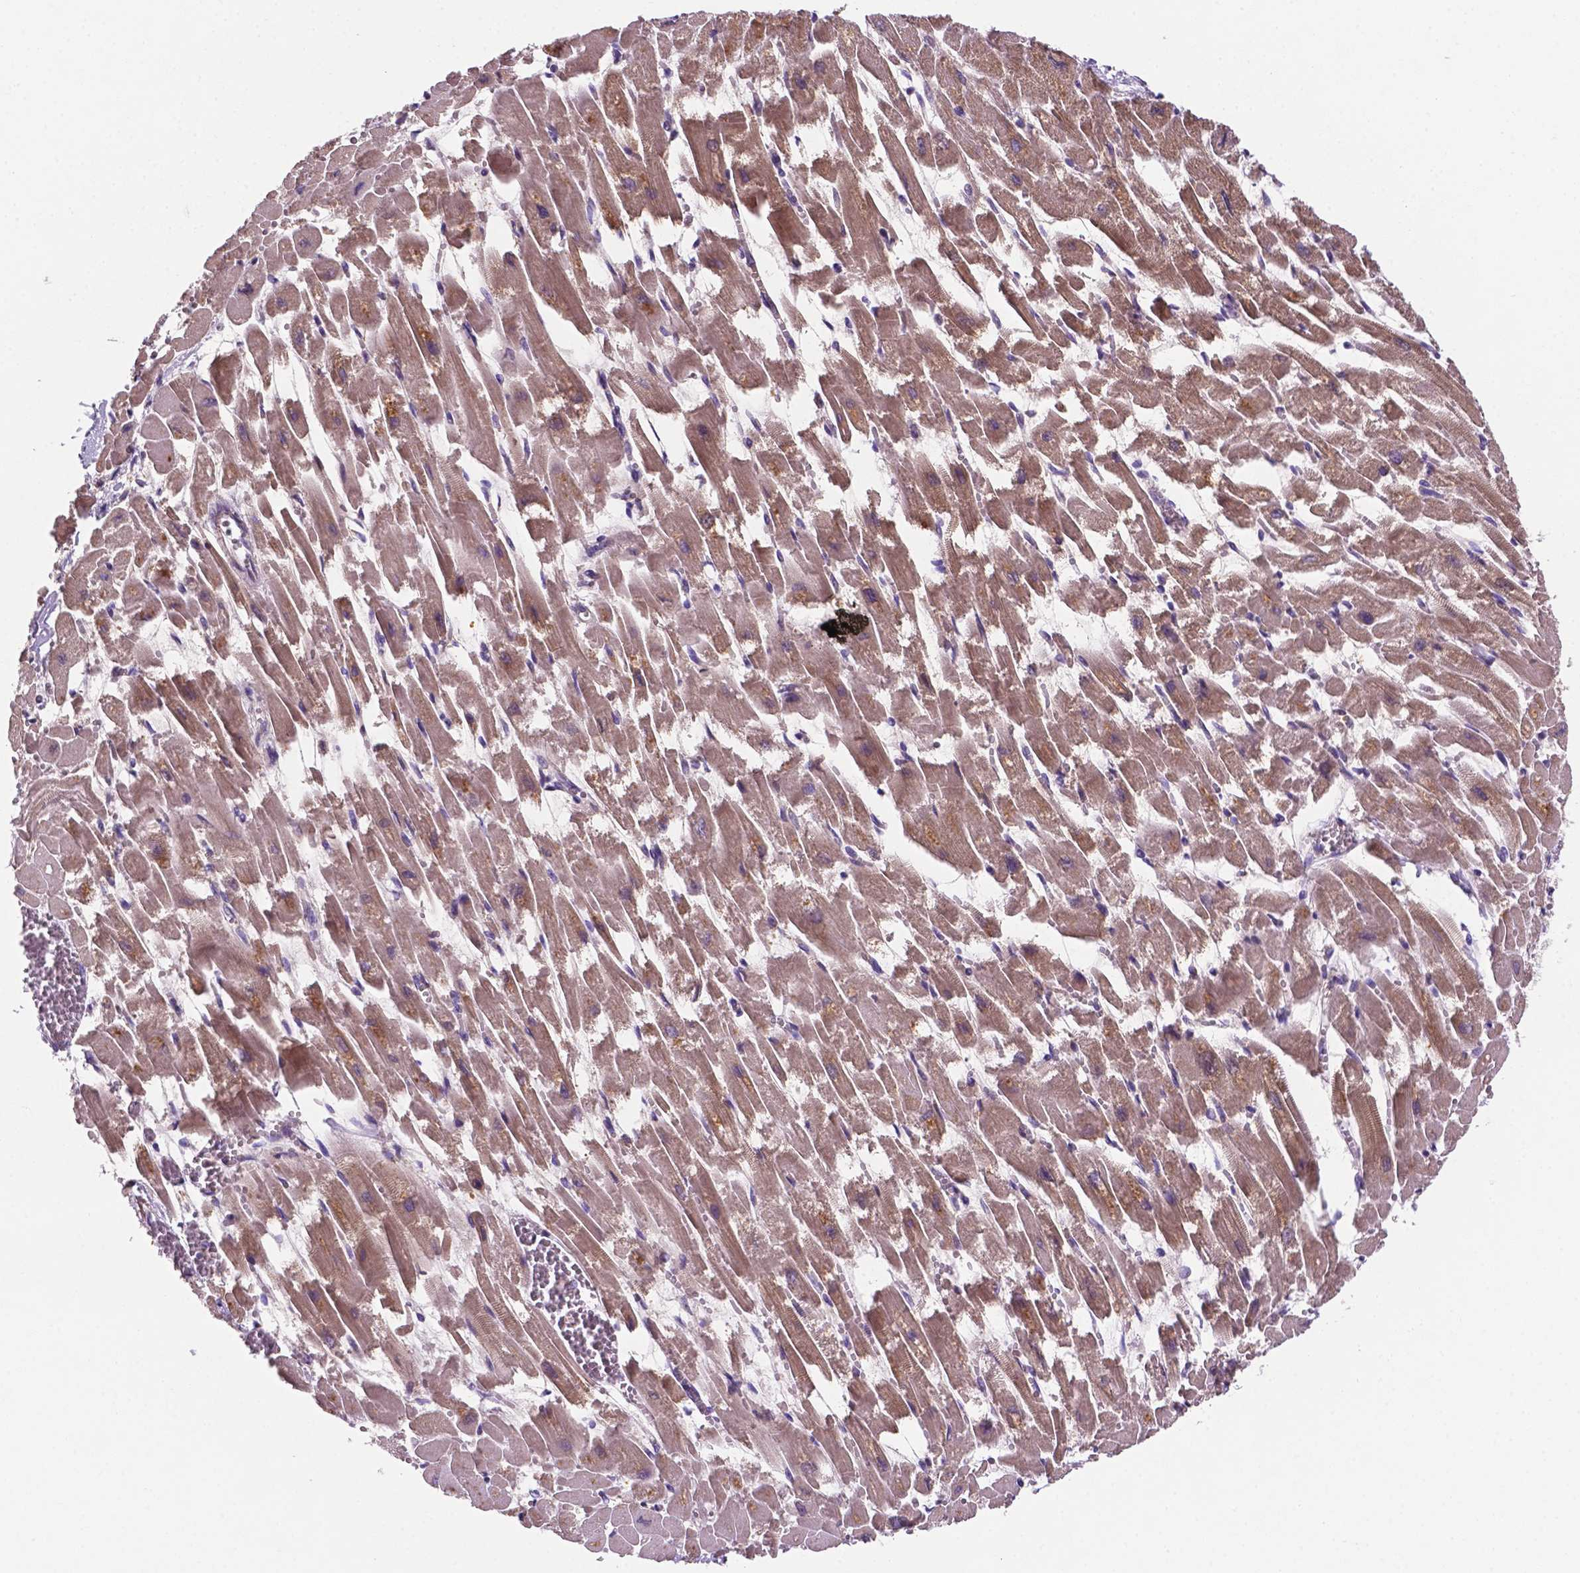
{"staining": {"intensity": "negative", "quantity": "none", "location": "none"}, "tissue": "heart muscle", "cell_type": "Cardiomyocytes", "image_type": "normal", "snomed": [{"axis": "morphology", "description": "Normal tissue, NOS"}, {"axis": "topography", "description": "Heart"}], "caption": "Human heart muscle stained for a protein using IHC shows no expression in cardiomyocytes.", "gene": "TM4SF20", "patient": {"sex": "female", "age": 52}}